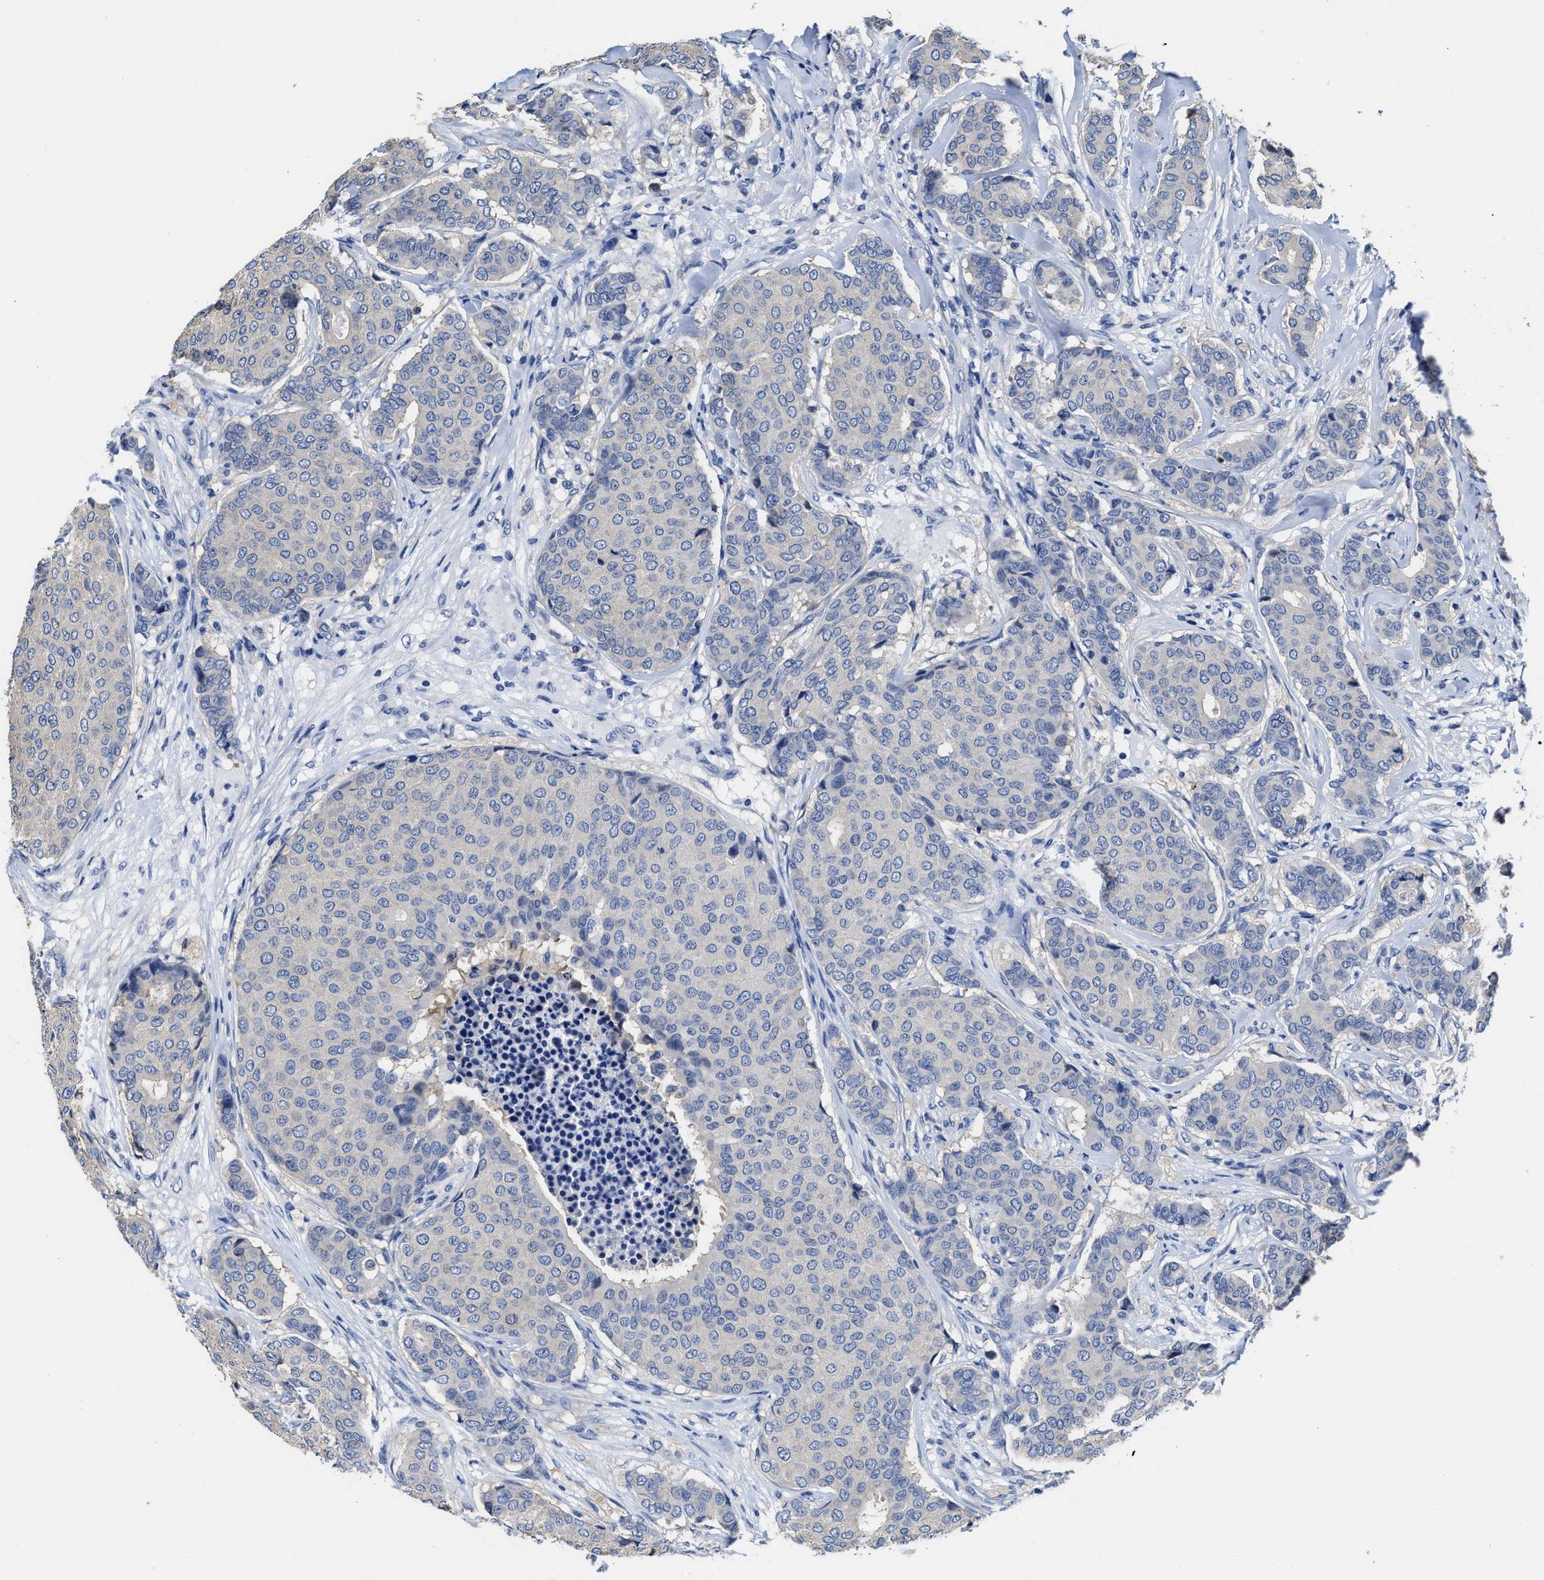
{"staining": {"intensity": "negative", "quantity": "none", "location": "none"}, "tissue": "breast cancer", "cell_type": "Tumor cells", "image_type": "cancer", "snomed": [{"axis": "morphology", "description": "Duct carcinoma"}, {"axis": "topography", "description": "Breast"}], "caption": "Tumor cells show no significant protein expression in breast cancer. The staining is performed using DAB (3,3'-diaminobenzidine) brown chromogen with nuclei counter-stained in using hematoxylin.", "gene": "HOOK1", "patient": {"sex": "female", "age": 75}}